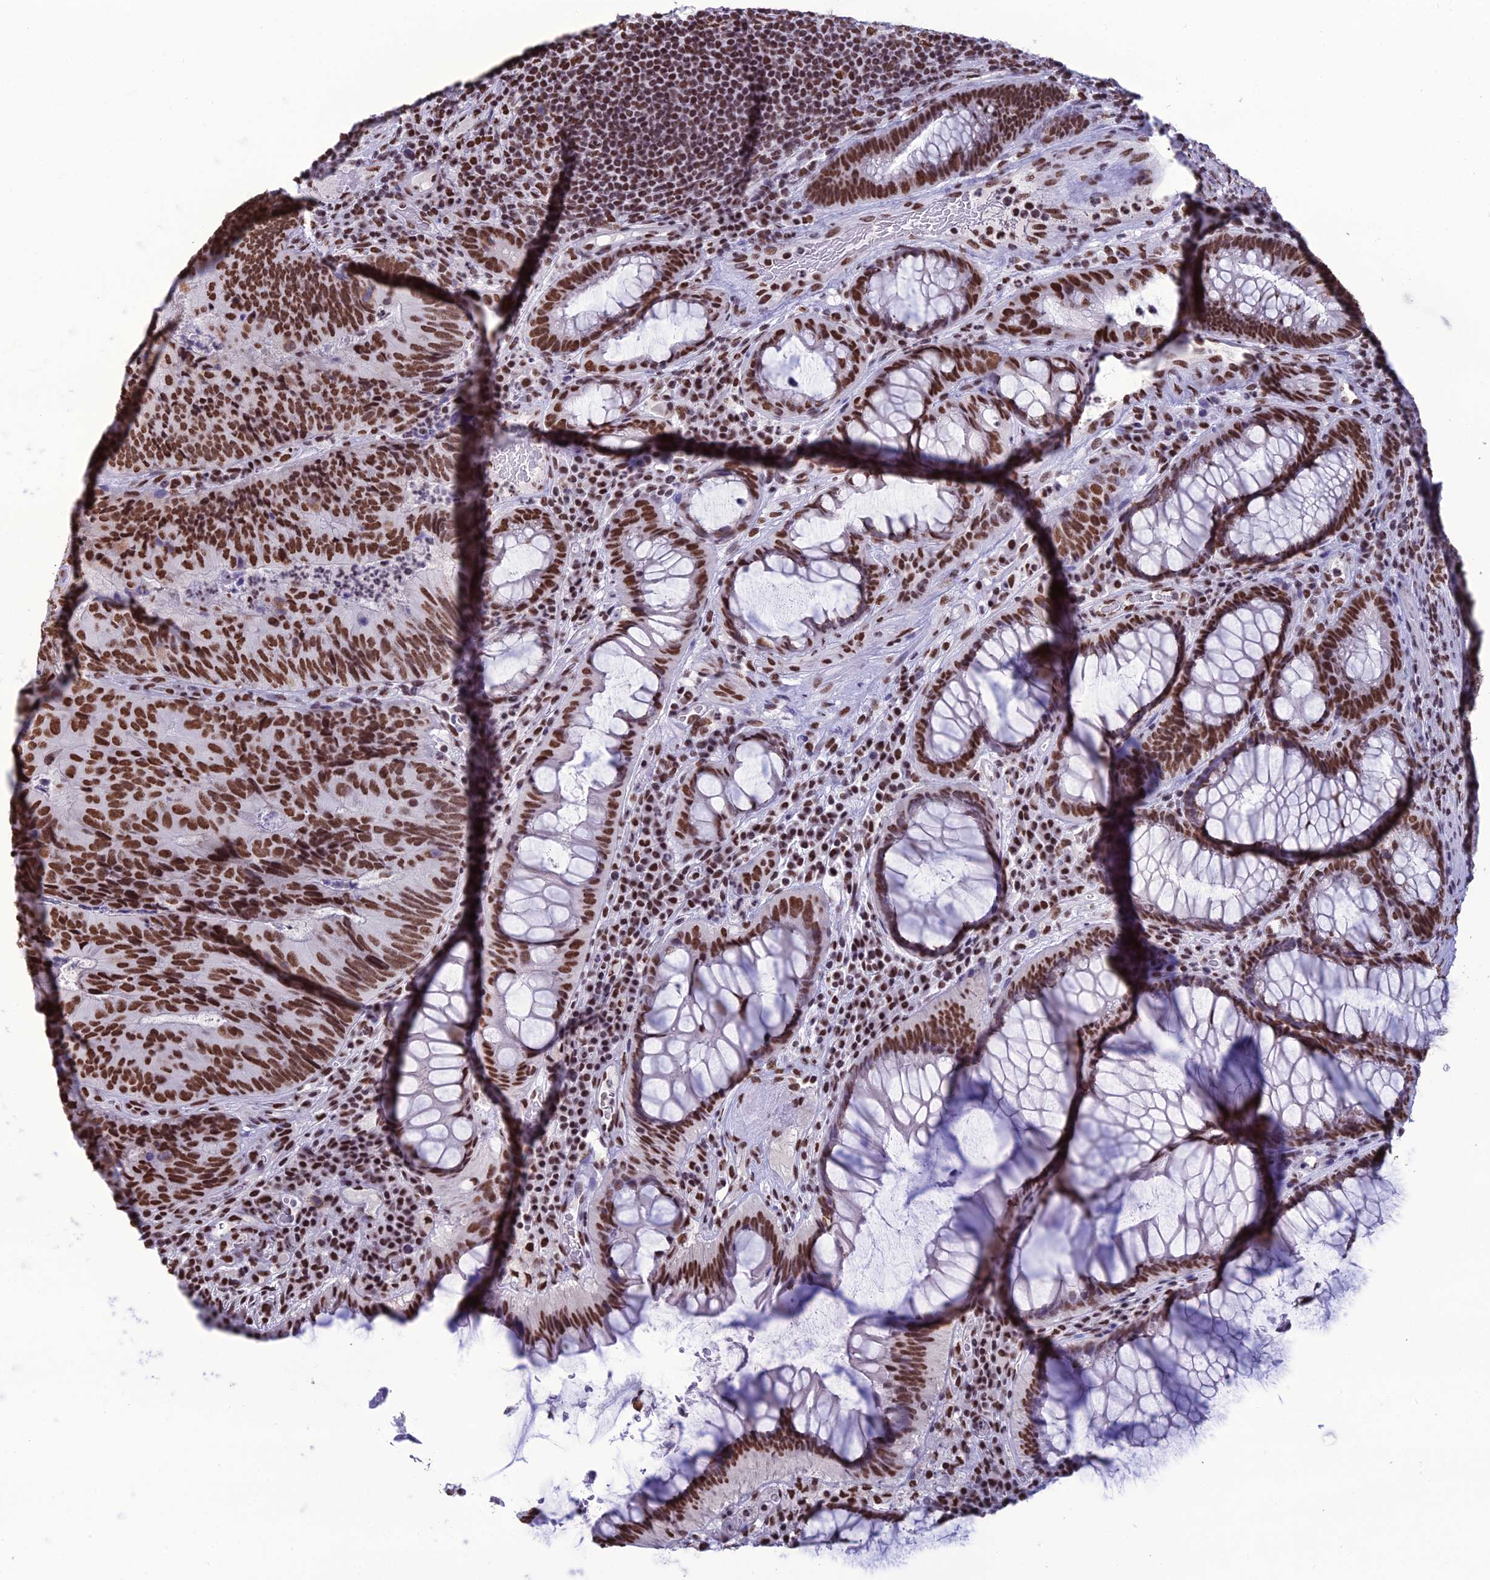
{"staining": {"intensity": "strong", "quantity": ">75%", "location": "nuclear"}, "tissue": "colorectal cancer", "cell_type": "Tumor cells", "image_type": "cancer", "snomed": [{"axis": "morphology", "description": "Adenocarcinoma, NOS"}, {"axis": "topography", "description": "Colon"}], "caption": "Protein analysis of colorectal adenocarcinoma tissue demonstrates strong nuclear expression in about >75% of tumor cells. The staining was performed using DAB (3,3'-diaminobenzidine), with brown indicating positive protein expression. Nuclei are stained blue with hematoxylin.", "gene": "PRAMEF12", "patient": {"sex": "female", "age": 67}}